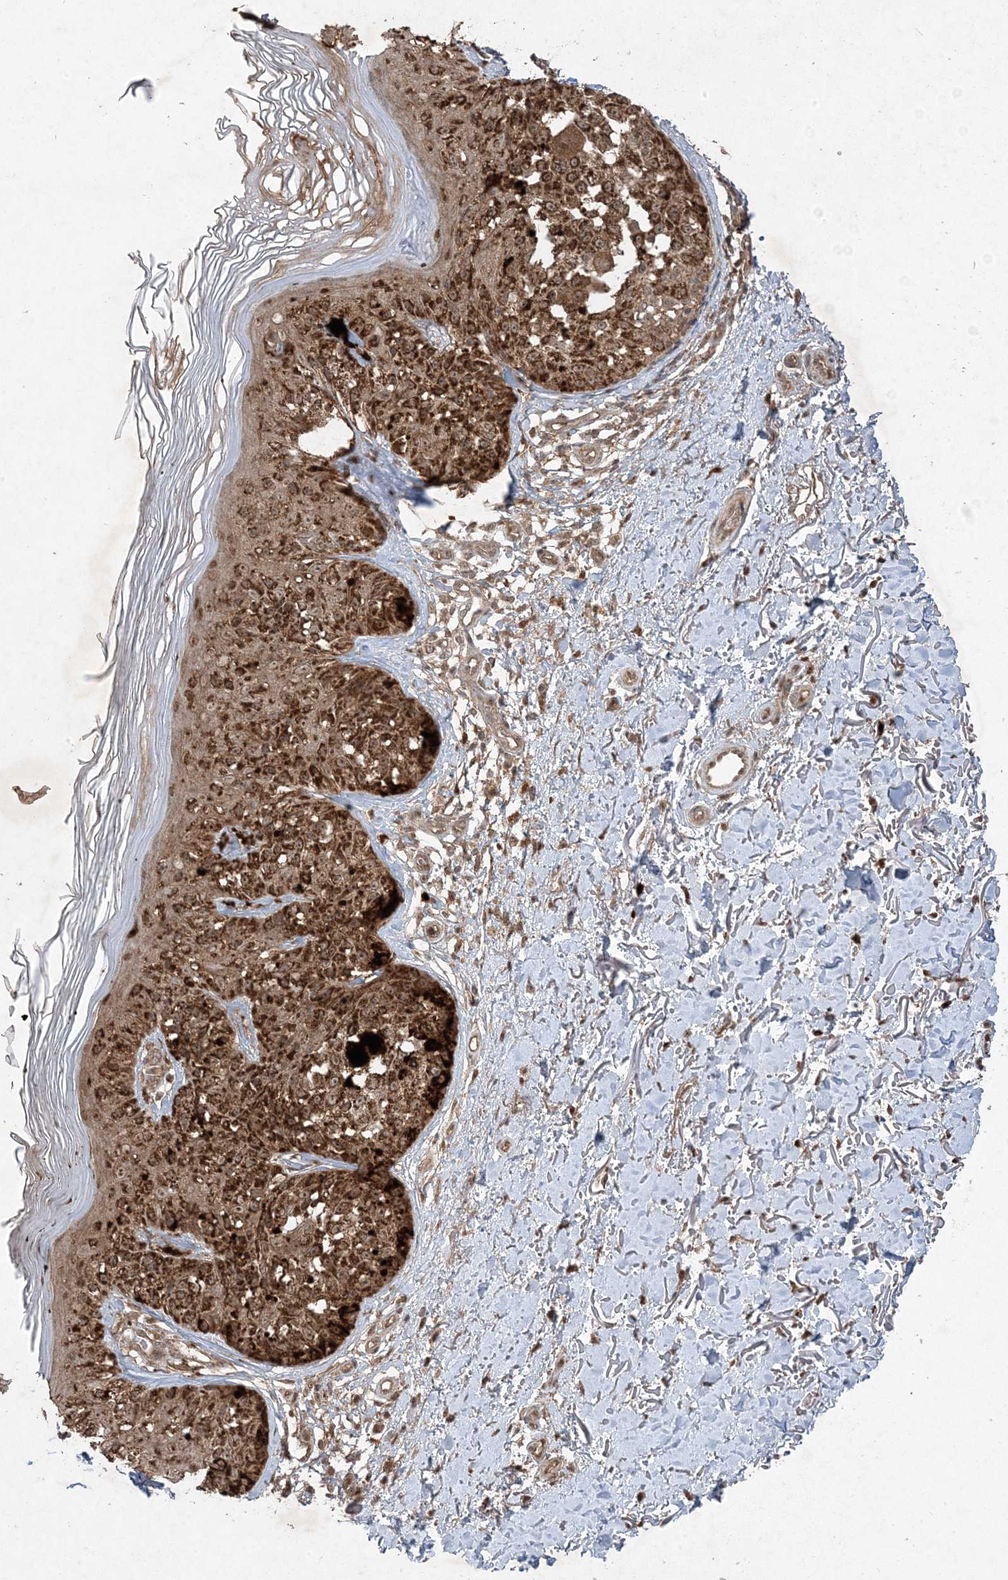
{"staining": {"intensity": "strong", "quantity": ">75%", "location": "cytoplasmic/membranous,nuclear"}, "tissue": "melanoma", "cell_type": "Tumor cells", "image_type": "cancer", "snomed": [{"axis": "morphology", "description": "Malignant melanoma, NOS"}, {"axis": "topography", "description": "Skin"}], "caption": "Protein analysis of melanoma tissue displays strong cytoplasmic/membranous and nuclear expression in approximately >75% of tumor cells. The protein of interest is shown in brown color, while the nuclei are stained blue.", "gene": "PLEKHM2", "patient": {"sex": "female", "age": 50}}